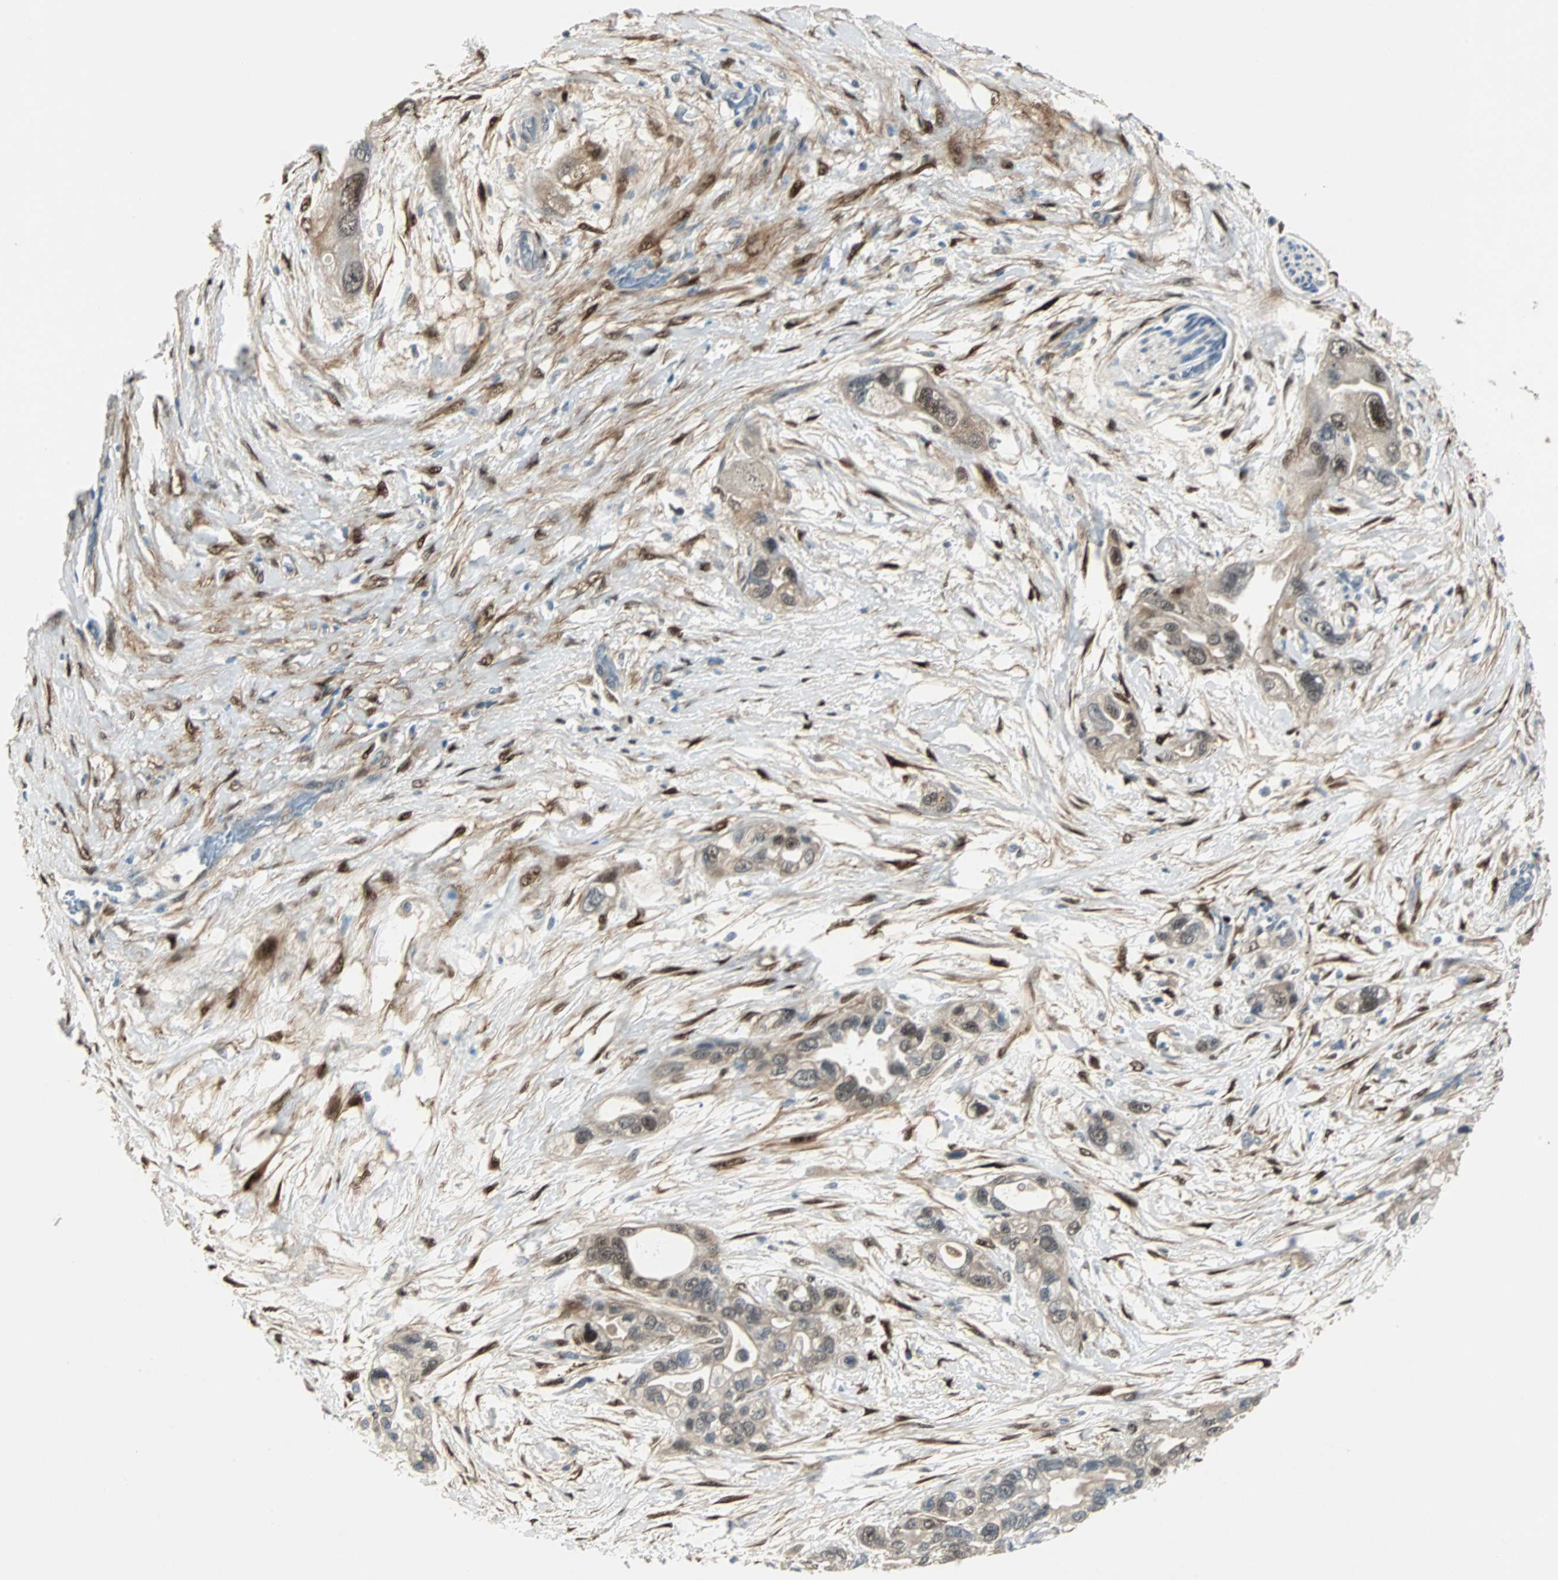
{"staining": {"intensity": "moderate", "quantity": "25%-75%", "location": "cytoplasmic/membranous,nuclear"}, "tissue": "pancreatic cancer", "cell_type": "Tumor cells", "image_type": "cancer", "snomed": [{"axis": "morphology", "description": "Adenocarcinoma, NOS"}, {"axis": "topography", "description": "Pancreas"}], "caption": "IHC histopathology image of neoplastic tissue: pancreatic cancer (adenocarcinoma) stained using immunohistochemistry displays medium levels of moderate protein expression localized specifically in the cytoplasmic/membranous and nuclear of tumor cells, appearing as a cytoplasmic/membranous and nuclear brown color.", "gene": "FHL2", "patient": {"sex": "female", "age": 77}}